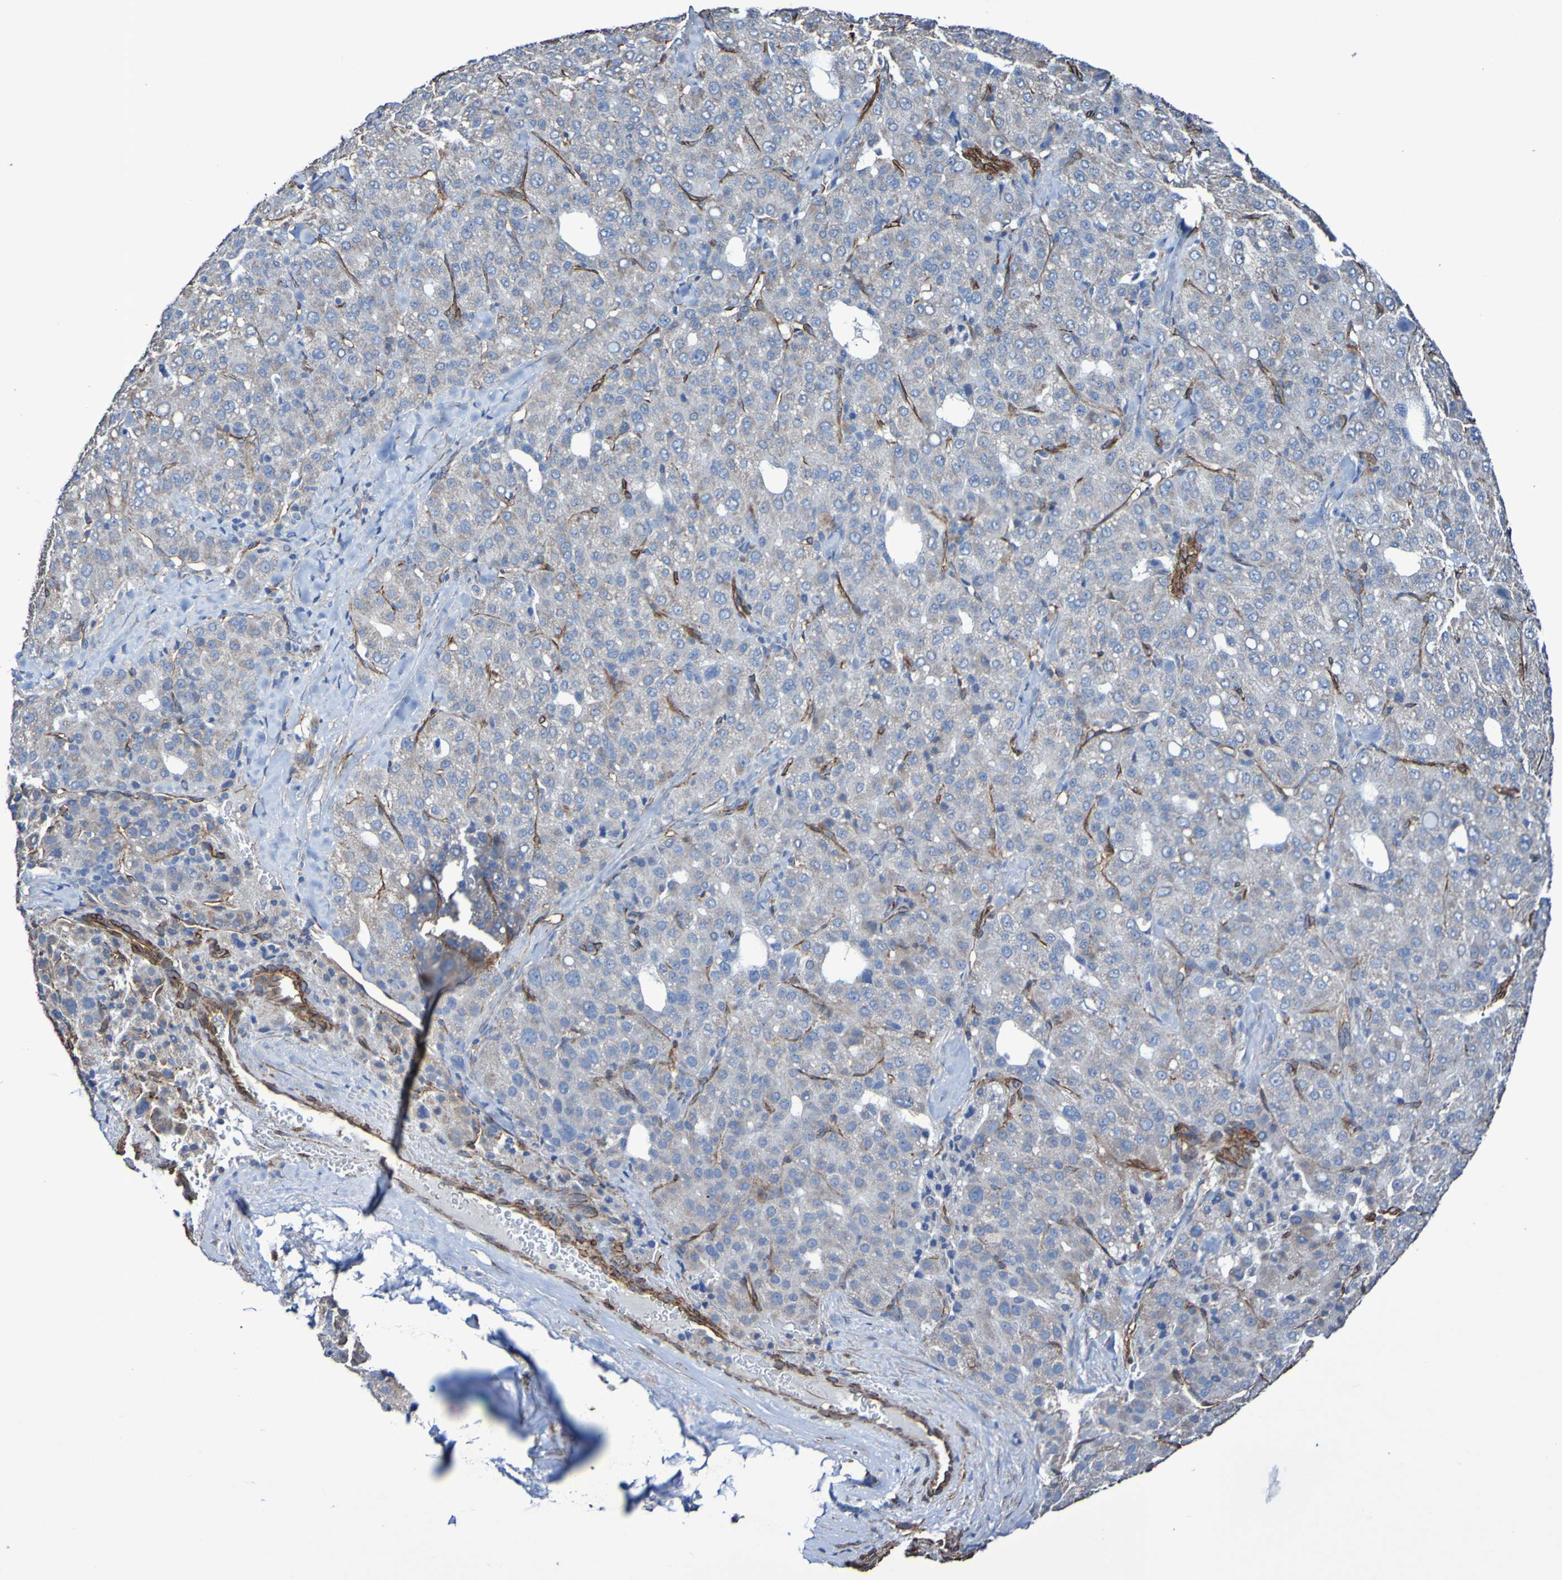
{"staining": {"intensity": "negative", "quantity": "none", "location": "none"}, "tissue": "liver cancer", "cell_type": "Tumor cells", "image_type": "cancer", "snomed": [{"axis": "morphology", "description": "Carcinoma, Hepatocellular, NOS"}, {"axis": "topography", "description": "Liver"}], "caption": "IHC histopathology image of human liver cancer stained for a protein (brown), which exhibits no expression in tumor cells.", "gene": "ELMOD3", "patient": {"sex": "male", "age": 65}}